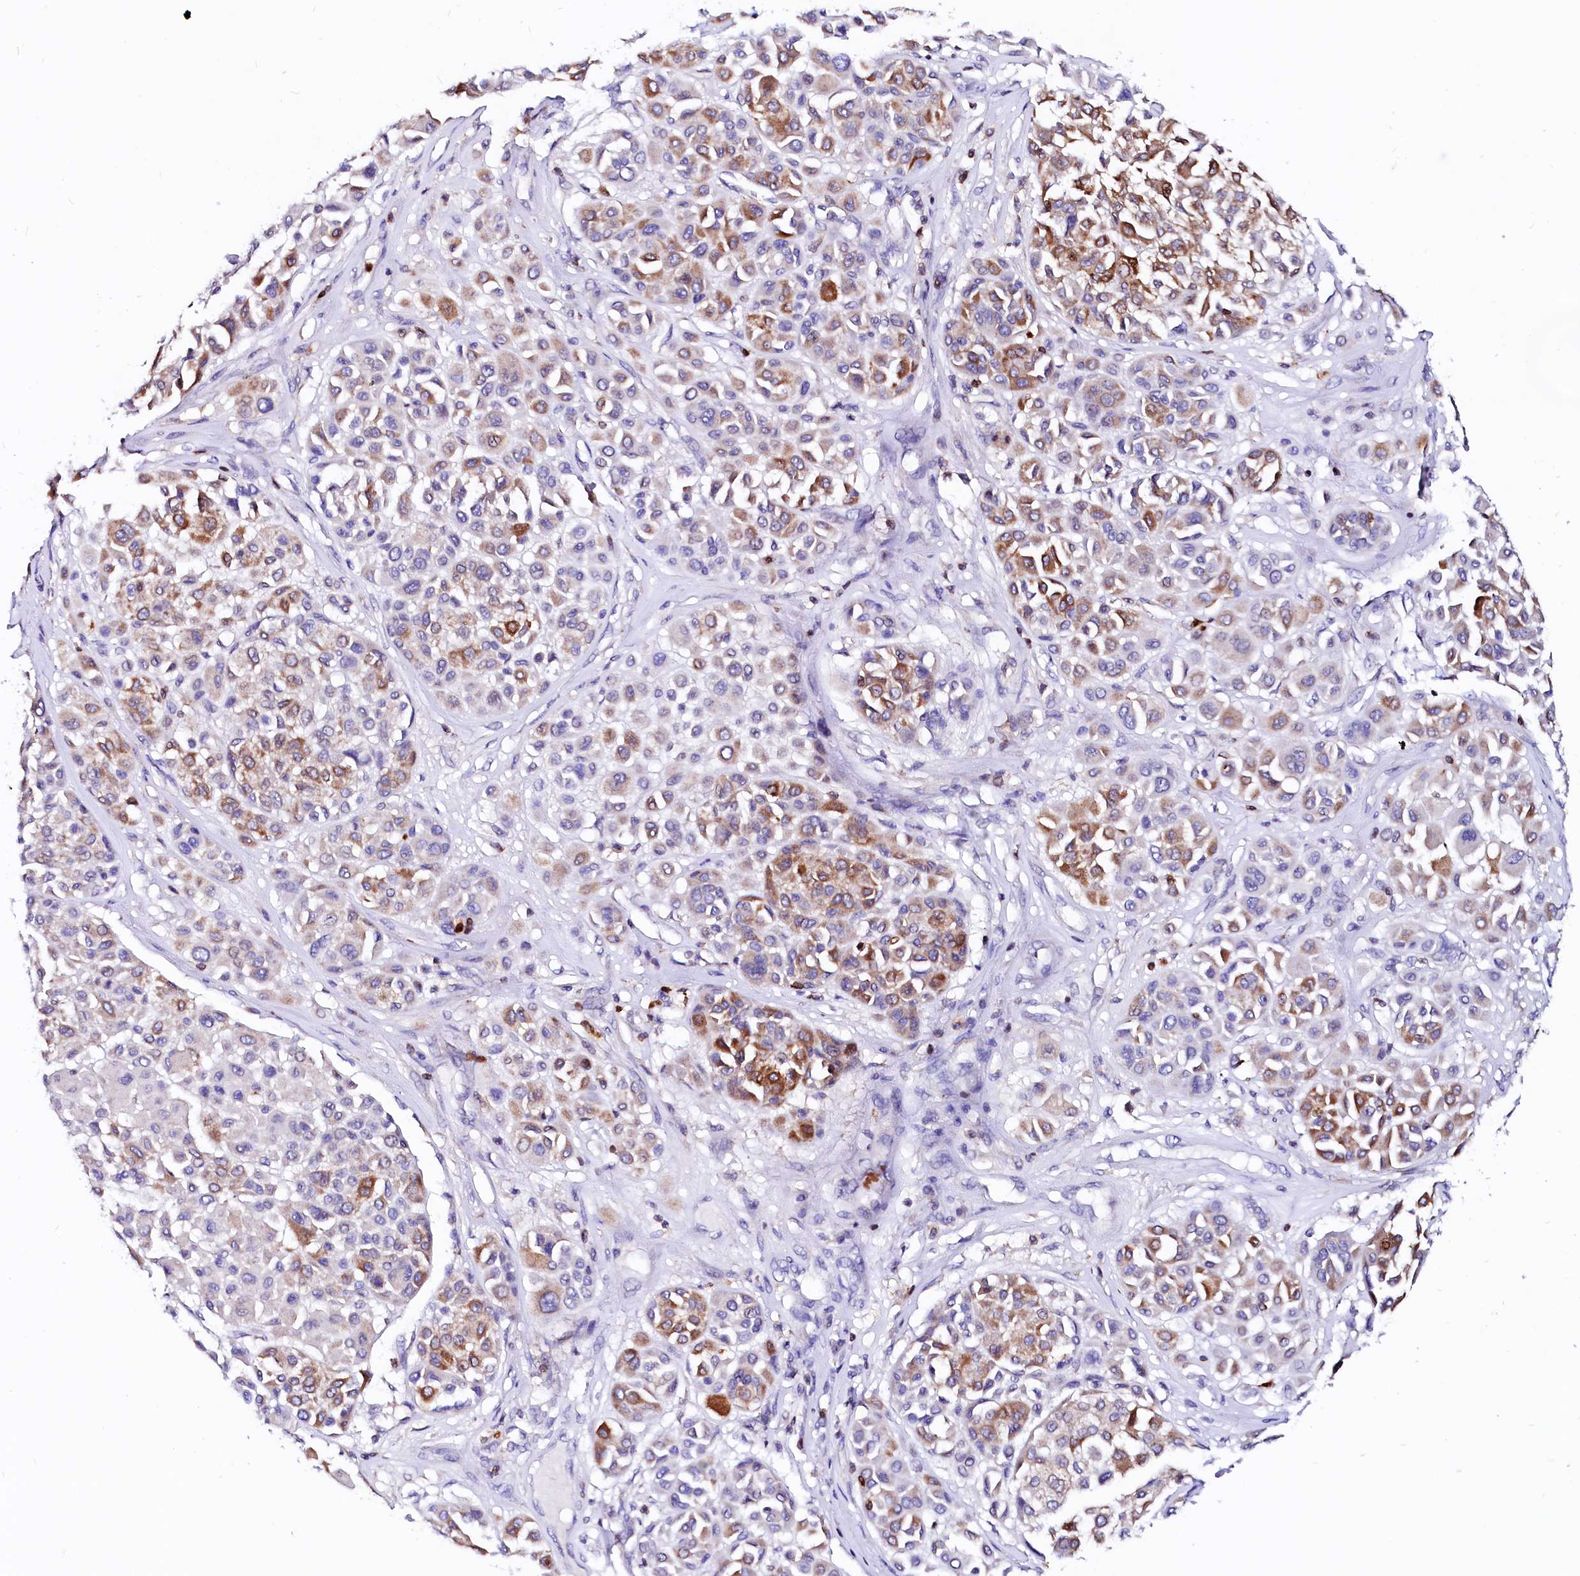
{"staining": {"intensity": "moderate", "quantity": ">75%", "location": "cytoplasmic/membranous"}, "tissue": "melanoma", "cell_type": "Tumor cells", "image_type": "cancer", "snomed": [{"axis": "morphology", "description": "Malignant melanoma, Metastatic site"}, {"axis": "topography", "description": "Soft tissue"}], "caption": "An immunohistochemistry (IHC) photomicrograph of tumor tissue is shown. Protein staining in brown labels moderate cytoplasmic/membranous positivity in malignant melanoma (metastatic site) within tumor cells. (brown staining indicates protein expression, while blue staining denotes nuclei).", "gene": "RAB27A", "patient": {"sex": "male", "age": 41}}